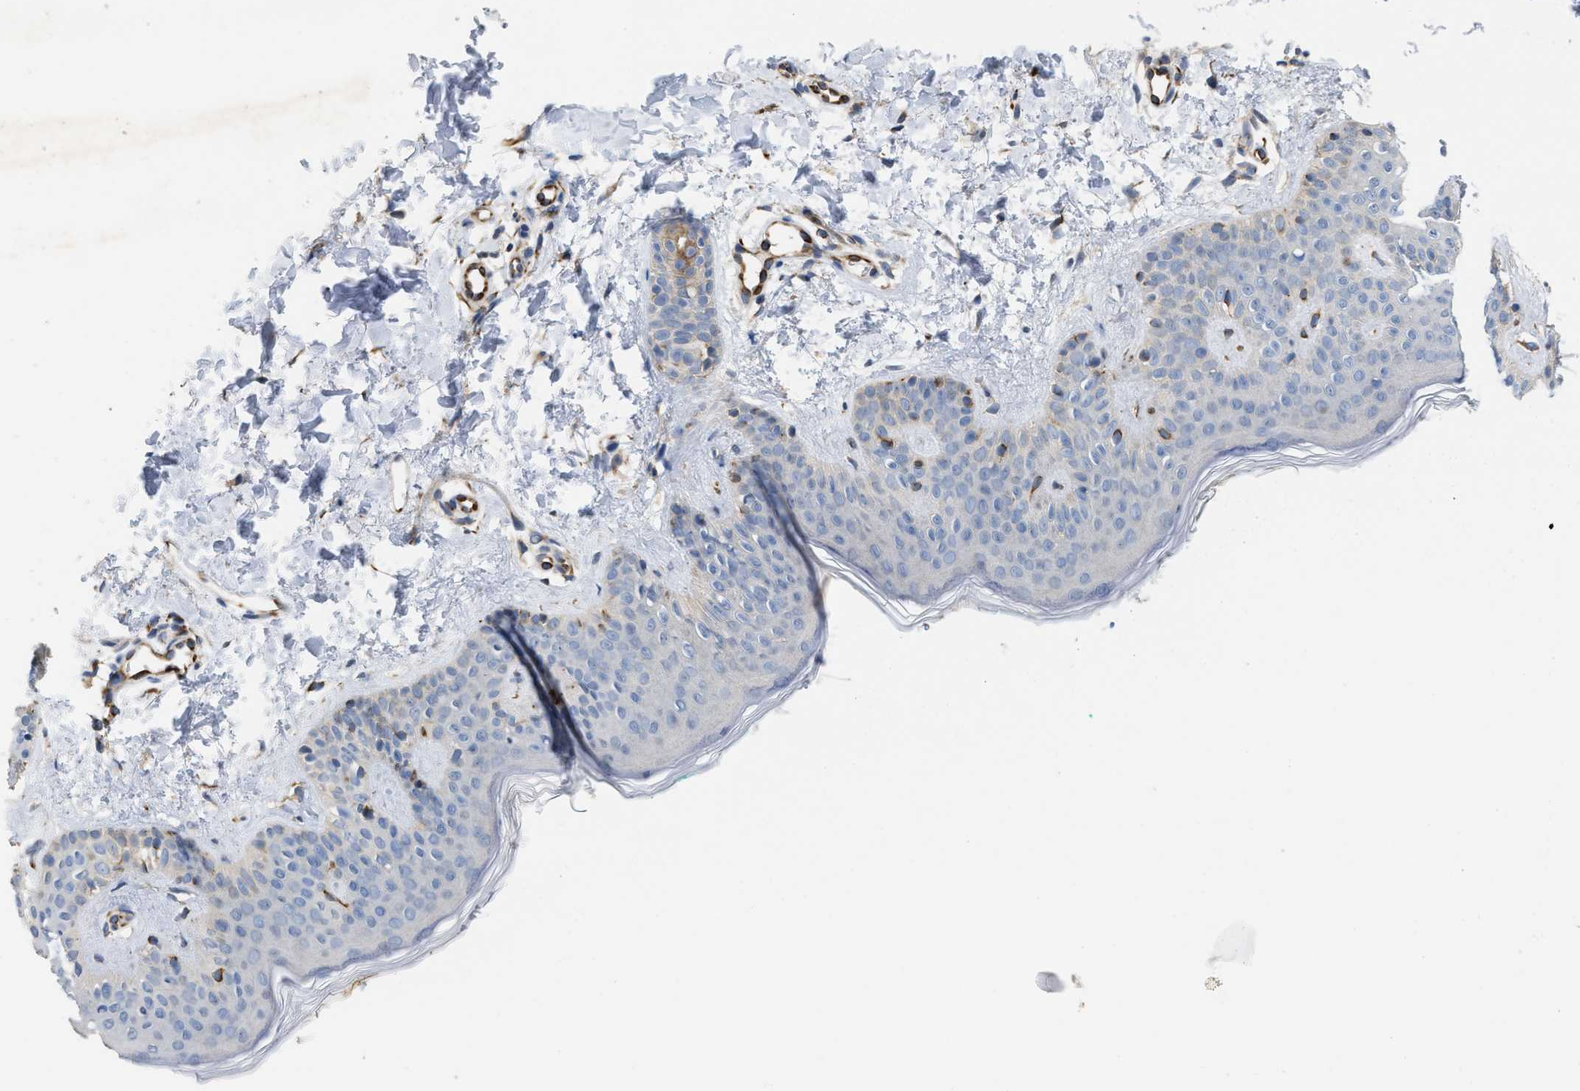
{"staining": {"intensity": "weak", "quantity": ">75%", "location": "cytoplasmic/membranous"}, "tissue": "skin", "cell_type": "Fibroblasts", "image_type": "normal", "snomed": [{"axis": "morphology", "description": "Normal tissue, NOS"}, {"axis": "topography", "description": "Skin"}], "caption": "The histopathology image displays staining of unremarkable skin, revealing weak cytoplasmic/membranous protein expression (brown color) within fibroblasts. The staining was performed using DAB (3,3'-diaminobenzidine) to visualize the protein expression in brown, while the nuclei were stained in blue with hematoxylin (Magnification: 20x).", "gene": "DHX58", "patient": {"sex": "male", "age": 30}}